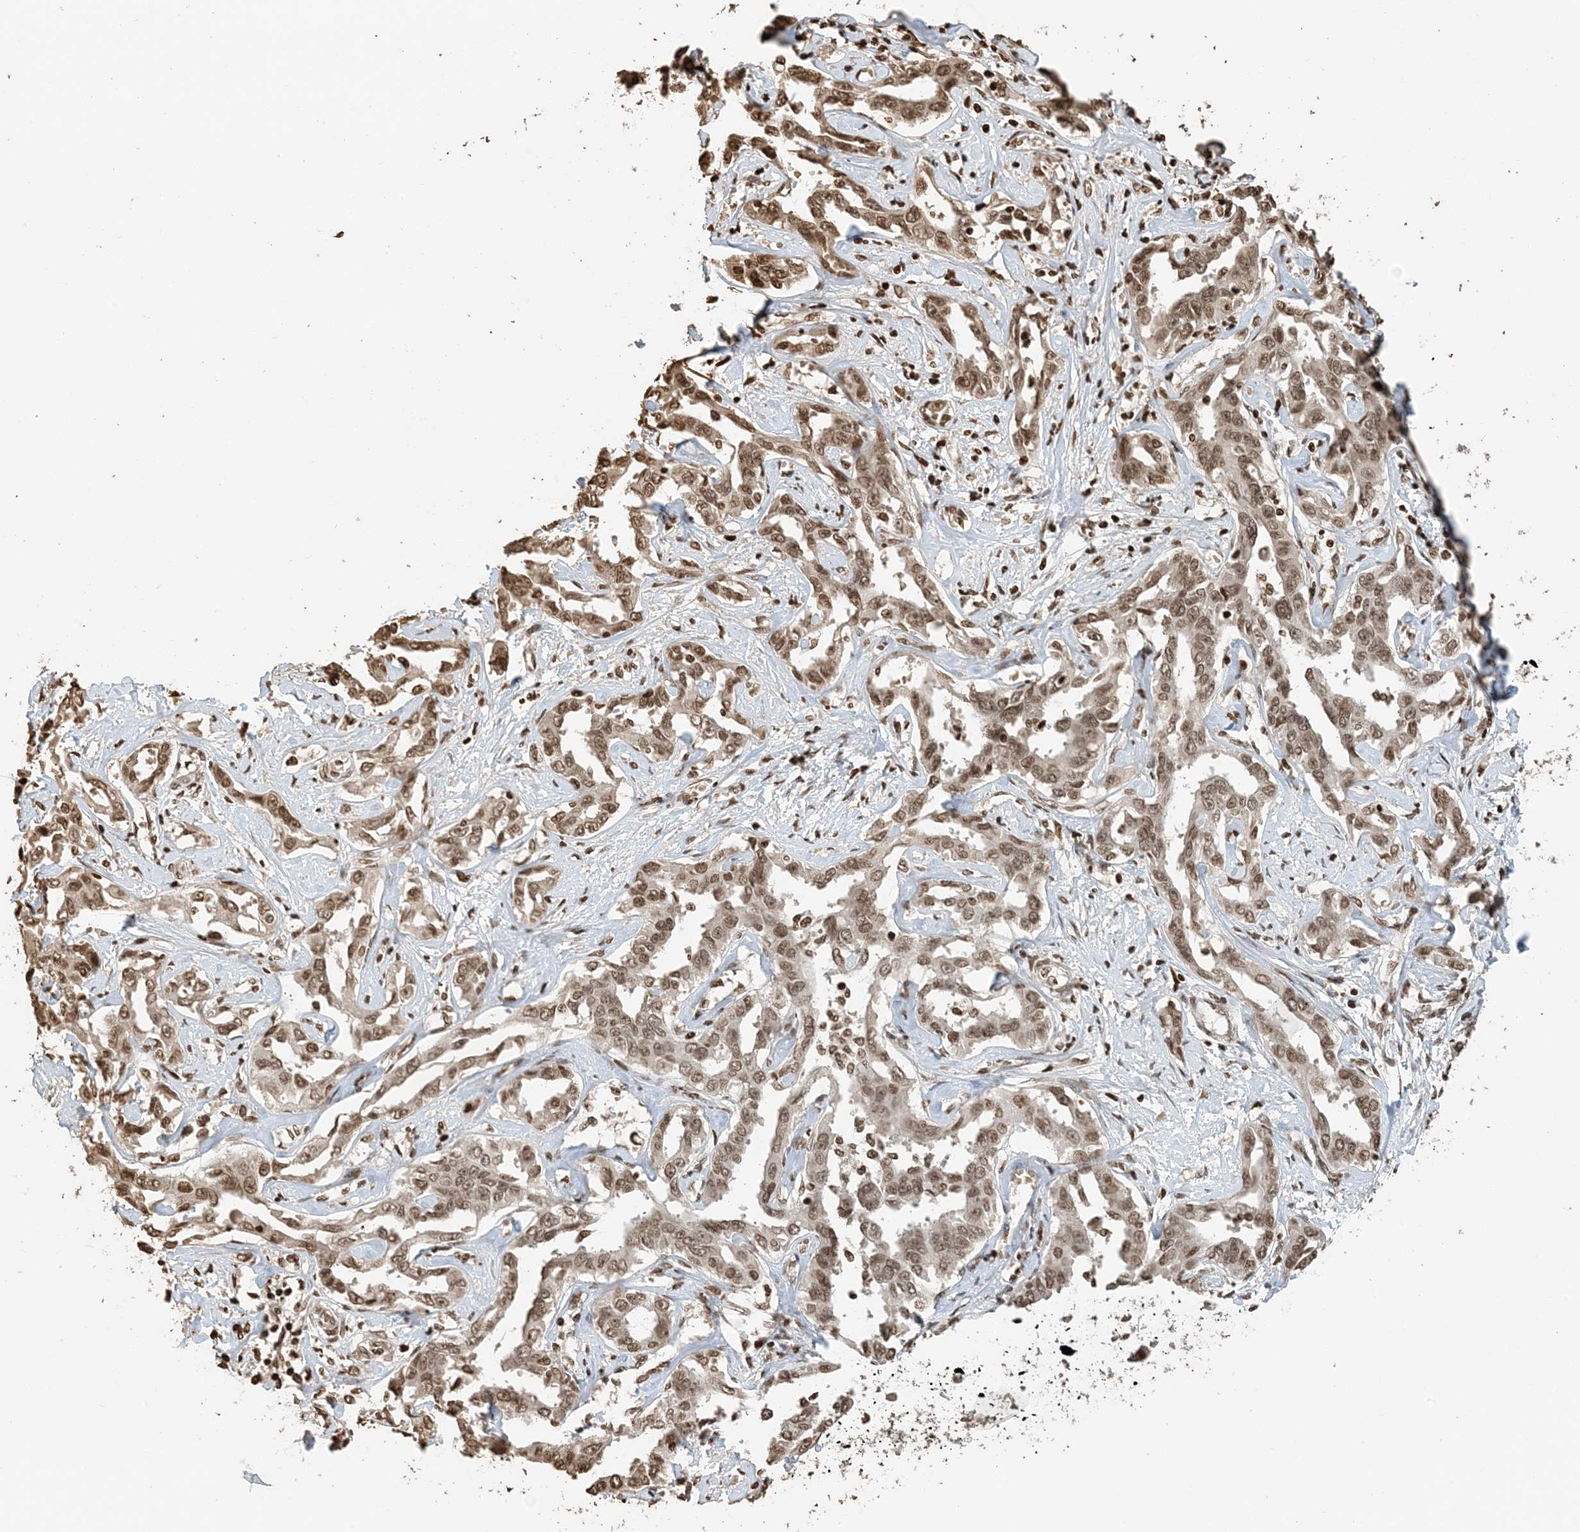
{"staining": {"intensity": "moderate", "quantity": ">75%", "location": "nuclear"}, "tissue": "liver cancer", "cell_type": "Tumor cells", "image_type": "cancer", "snomed": [{"axis": "morphology", "description": "Cholangiocarcinoma"}, {"axis": "topography", "description": "Liver"}], "caption": "There is medium levels of moderate nuclear staining in tumor cells of liver cancer (cholangiocarcinoma), as demonstrated by immunohistochemical staining (brown color).", "gene": "H3-3B", "patient": {"sex": "male", "age": 59}}